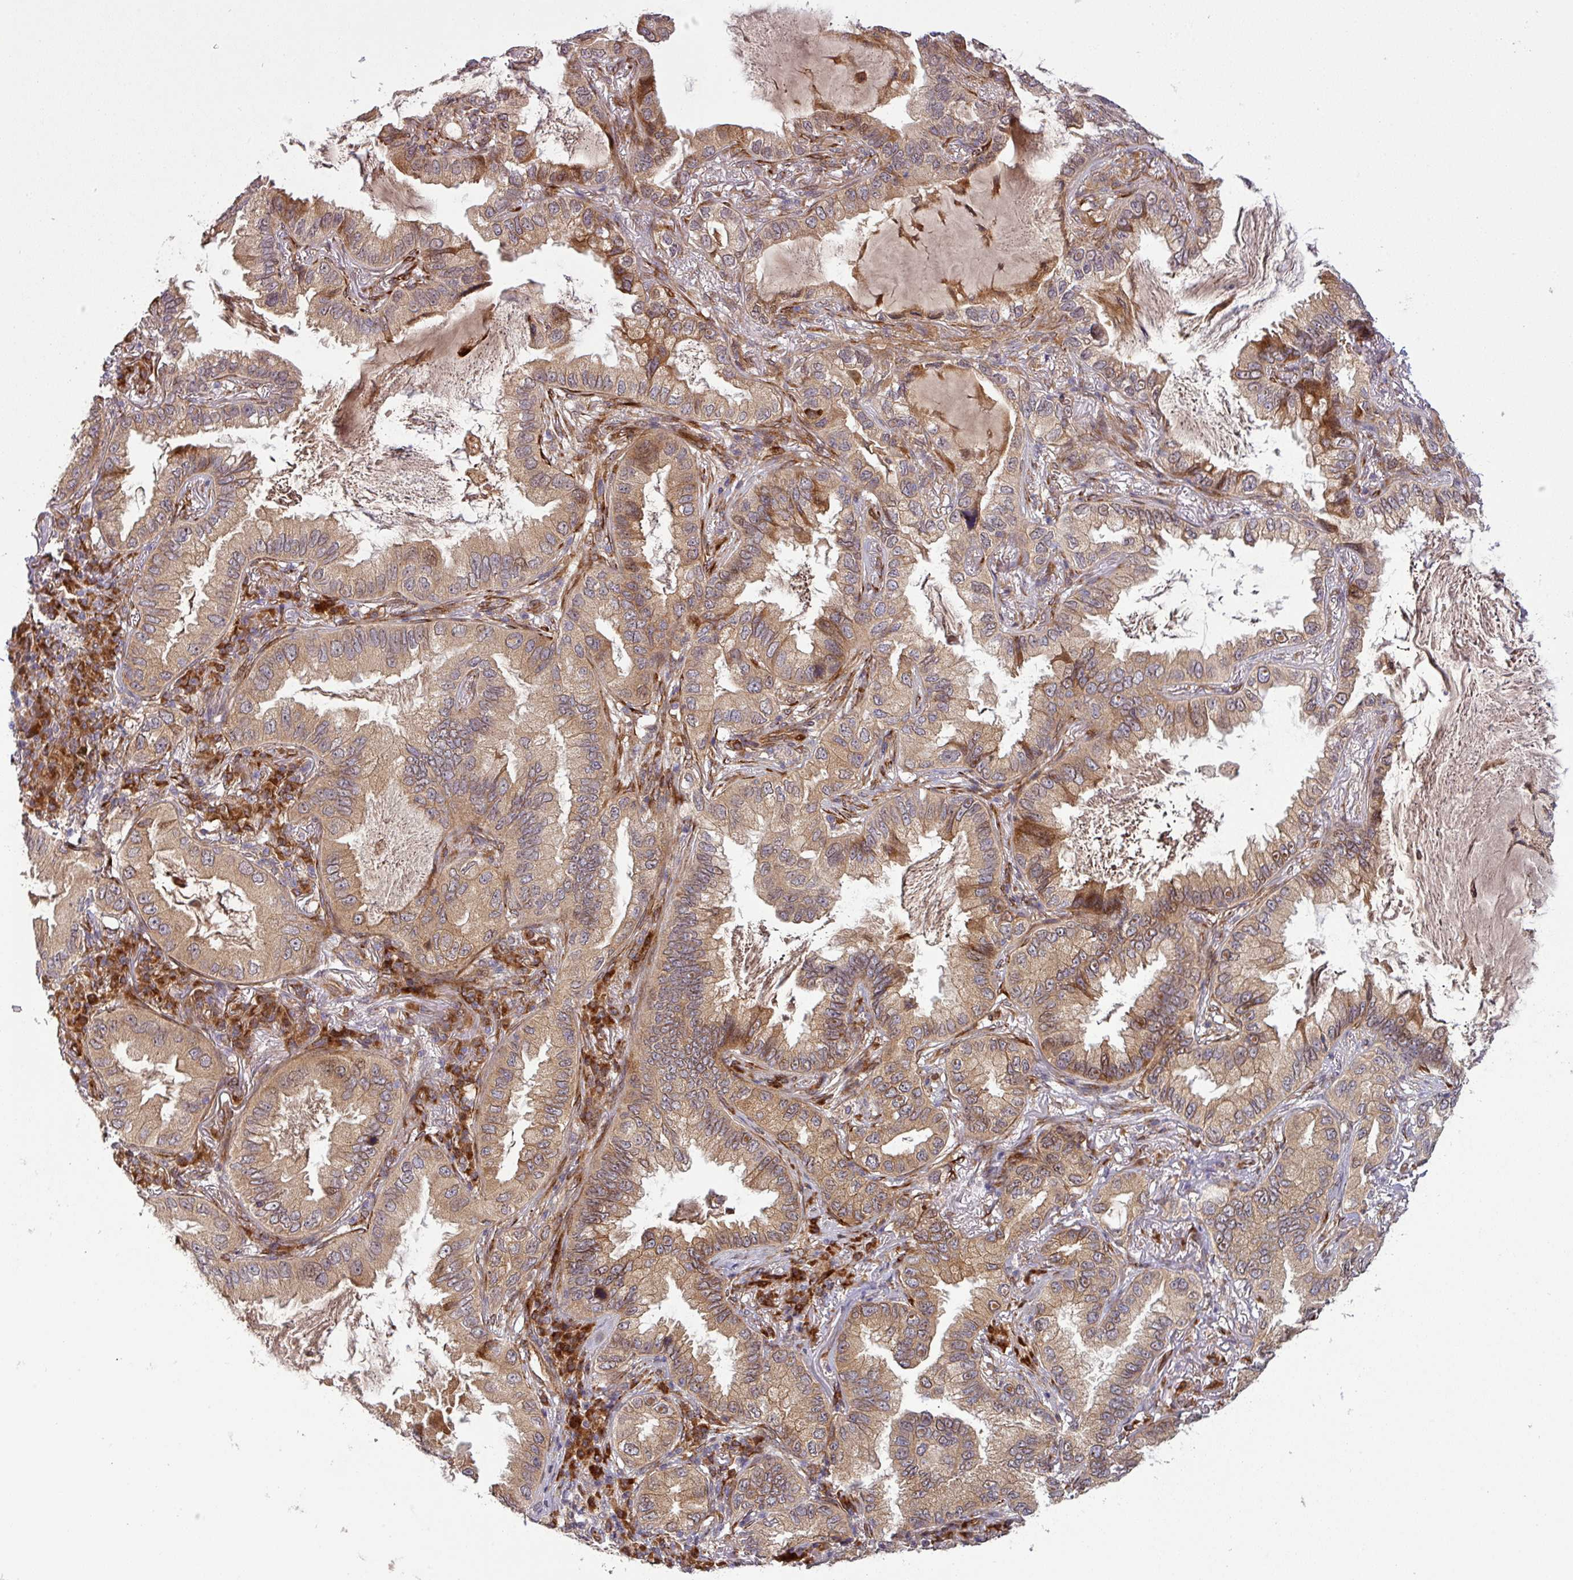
{"staining": {"intensity": "moderate", "quantity": ">75%", "location": "cytoplasmic/membranous"}, "tissue": "lung cancer", "cell_type": "Tumor cells", "image_type": "cancer", "snomed": [{"axis": "morphology", "description": "Adenocarcinoma, NOS"}, {"axis": "topography", "description": "Lung"}], "caption": "There is medium levels of moderate cytoplasmic/membranous expression in tumor cells of lung cancer, as demonstrated by immunohistochemical staining (brown color).", "gene": "ART1", "patient": {"sex": "female", "age": 69}}